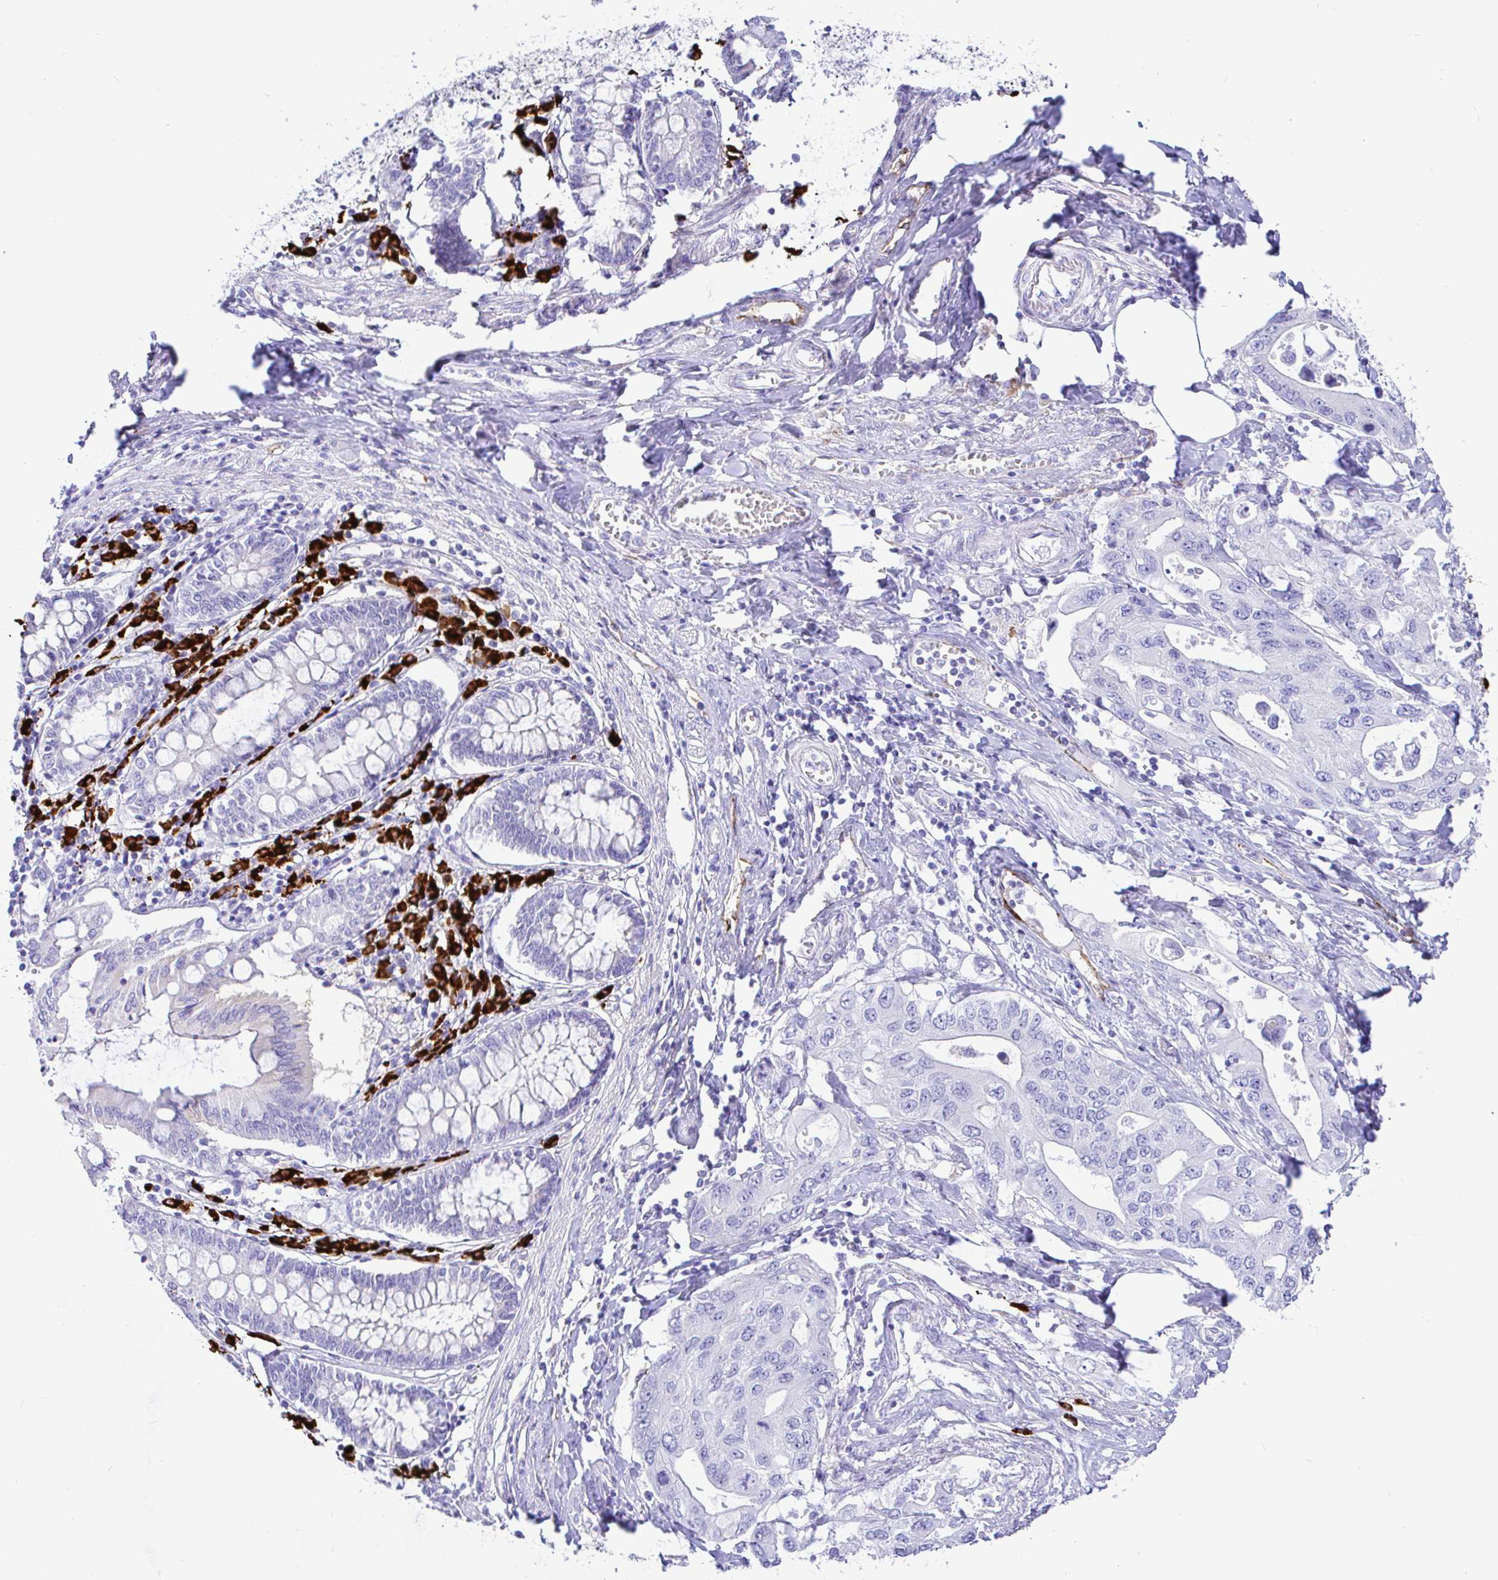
{"staining": {"intensity": "negative", "quantity": "none", "location": "none"}, "tissue": "pancreatic cancer", "cell_type": "Tumor cells", "image_type": "cancer", "snomed": [{"axis": "morphology", "description": "Adenocarcinoma, NOS"}, {"axis": "topography", "description": "Pancreas"}], "caption": "A high-resolution micrograph shows IHC staining of pancreatic cancer (adenocarcinoma), which shows no significant staining in tumor cells.", "gene": "CCDC62", "patient": {"sex": "female", "age": 63}}